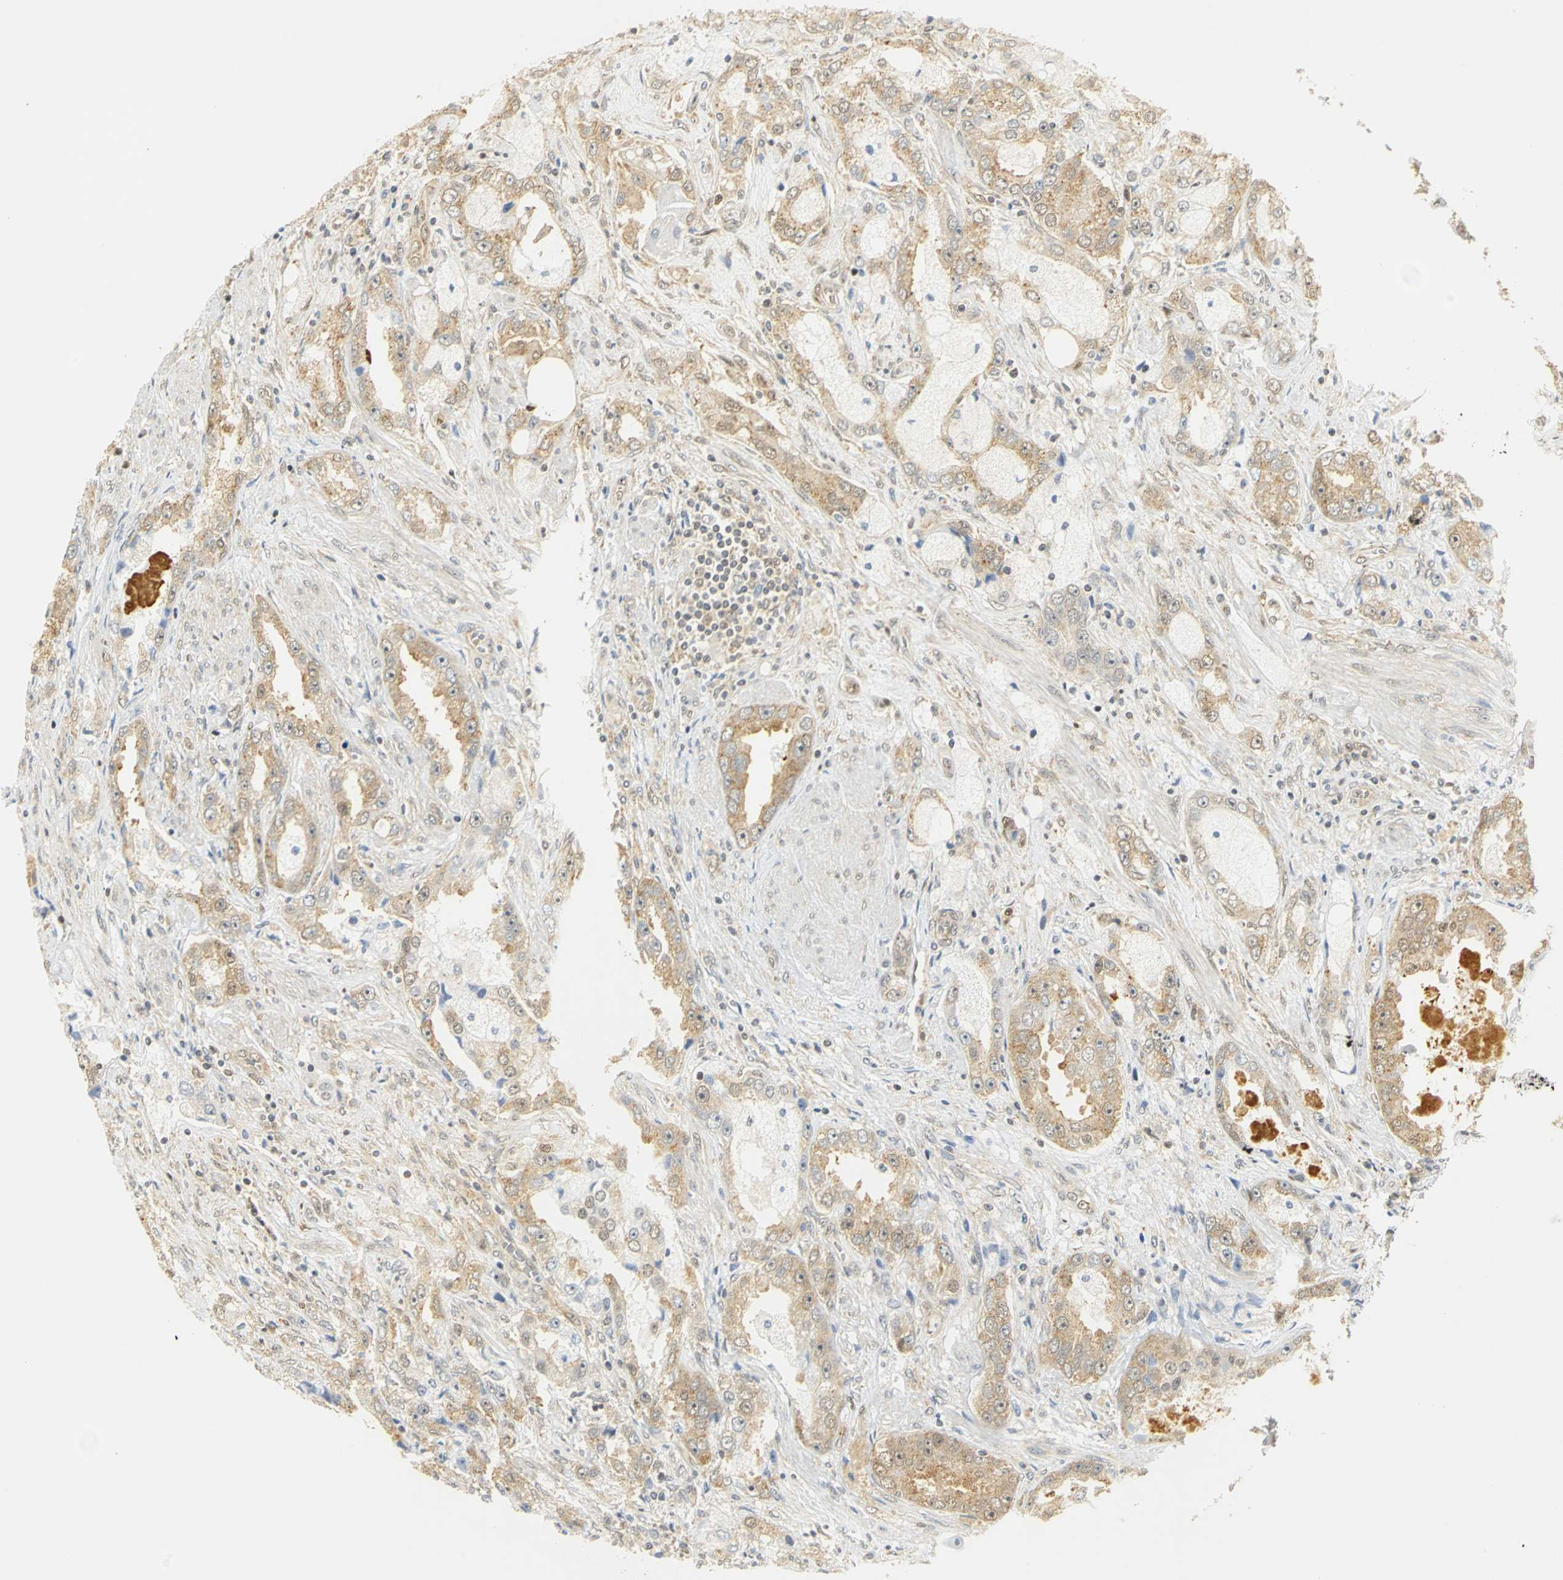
{"staining": {"intensity": "weak", "quantity": ">75%", "location": "cytoplasmic/membranous"}, "tissue": "prostate cancer", "cell_type": "Tumor cells", "image_type": "cancer", "snomed": [{"axis": "morphology", "description": "Adenocarcinoma, High grade"}, {"axis": "topography", "description": "Prostate"}], "caption": "Immunohistochemistry (IHC) (DAB) staining of human prostate adenocarcinoma (high-grade) exhibits weak cytoplasmic/membranous protein staining in about >75% of tumor cells.", "gene": "DDX5", "patient": {"sex": "male", "age": 63}}